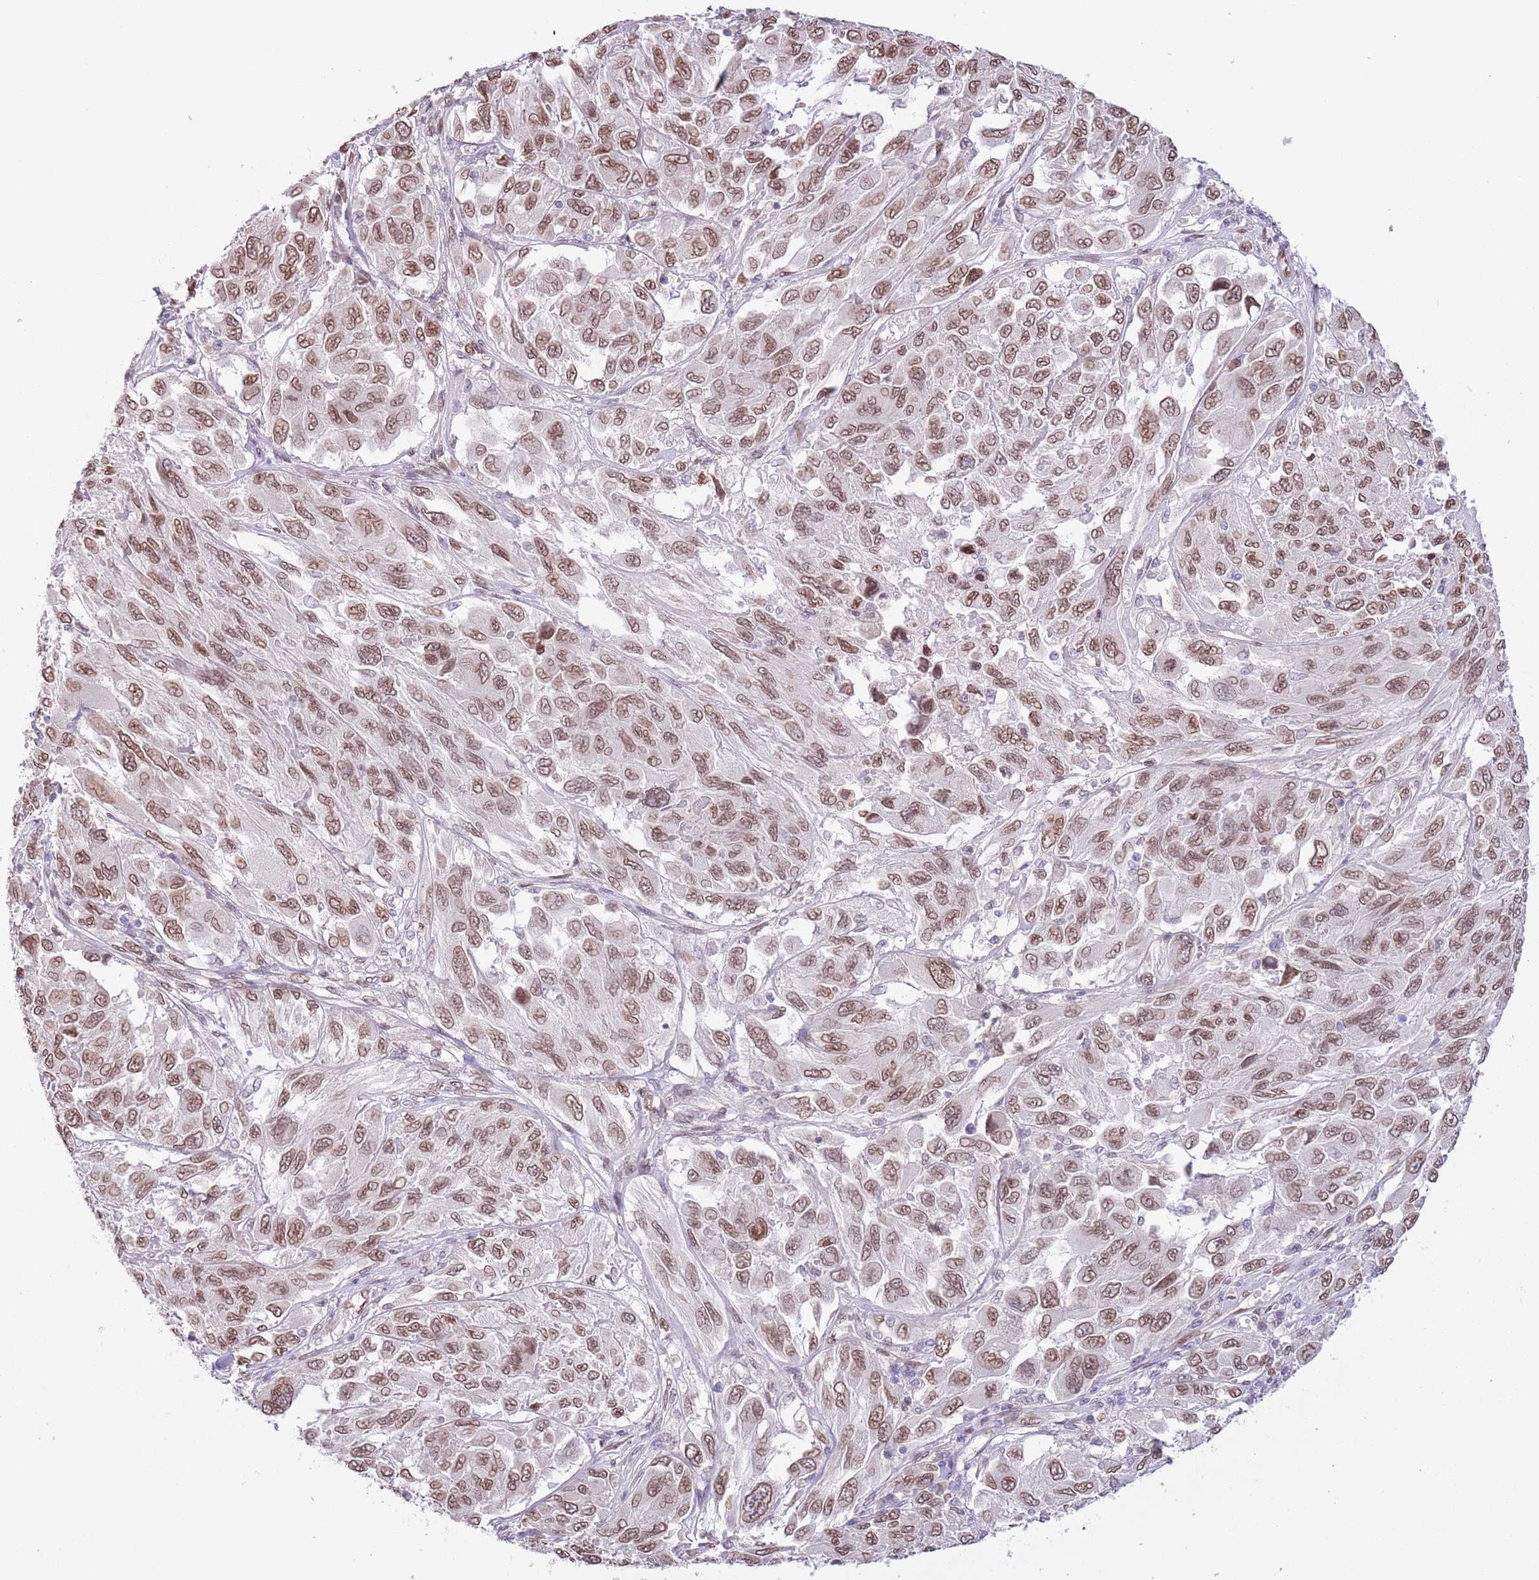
{"staining": {"intensity": "moderate", "quantity": ">75%", "location": "cytoplasmic/membranous,nuclear"}, "tissue": "melanoma", "cell_type": "Tumor cells", "image_type": "cancer", "snomed": [{"axis": "morphology", "description": "Malignant melanoma, NOS"}, {"axis": "topography", "description": "Skin"}], "caption": "Human melanoma stained with a protein marker displays moderate staining in tumor cells.", "gene": "ZGLP1", "patient": {"sex": "female", "age": 91}}